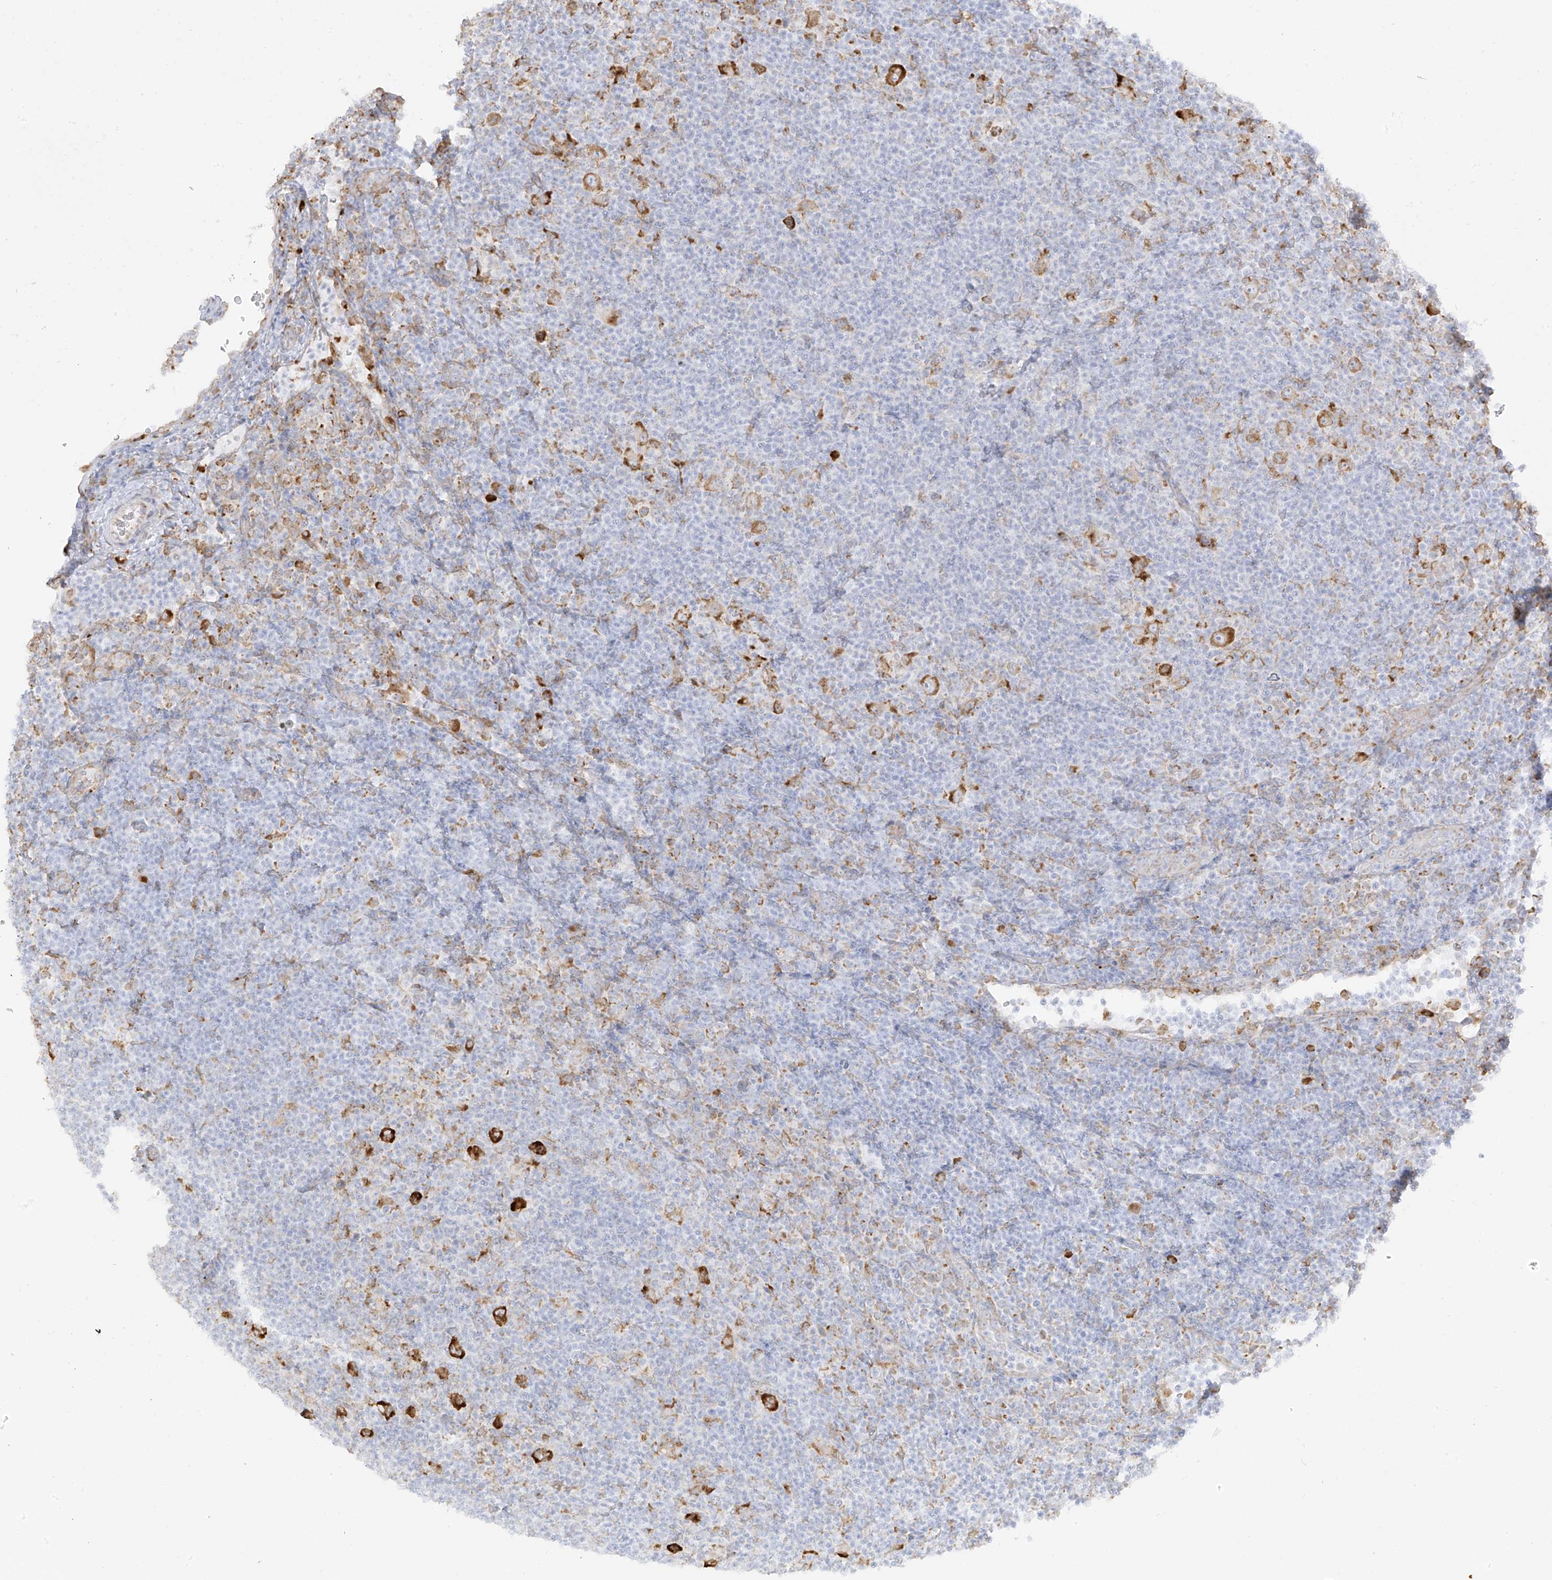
{"staining": {"intensity": "strong", "quantity": ">75%", "location": "cytoplasmic/membranous"}, "tissue": "lymphoma", "cell_type": "Tumor cells", "image_type": "cancer", "snomed": [{"axis": "morphology", "description": "Hodgkin's disease, NOS"}, {"axis": "topography", "description": "Lymph node"}], "caption": "Immunohistochemistry (DAB (3,3'-diaminobenzidine)) staining of Hodgkin's disease reveals strong cytoplasmic/membranous protein positivity in approximately >75% of tumor cells.", "gene": "LRRC59", "patient": {"sex": "female", "age": 57}}